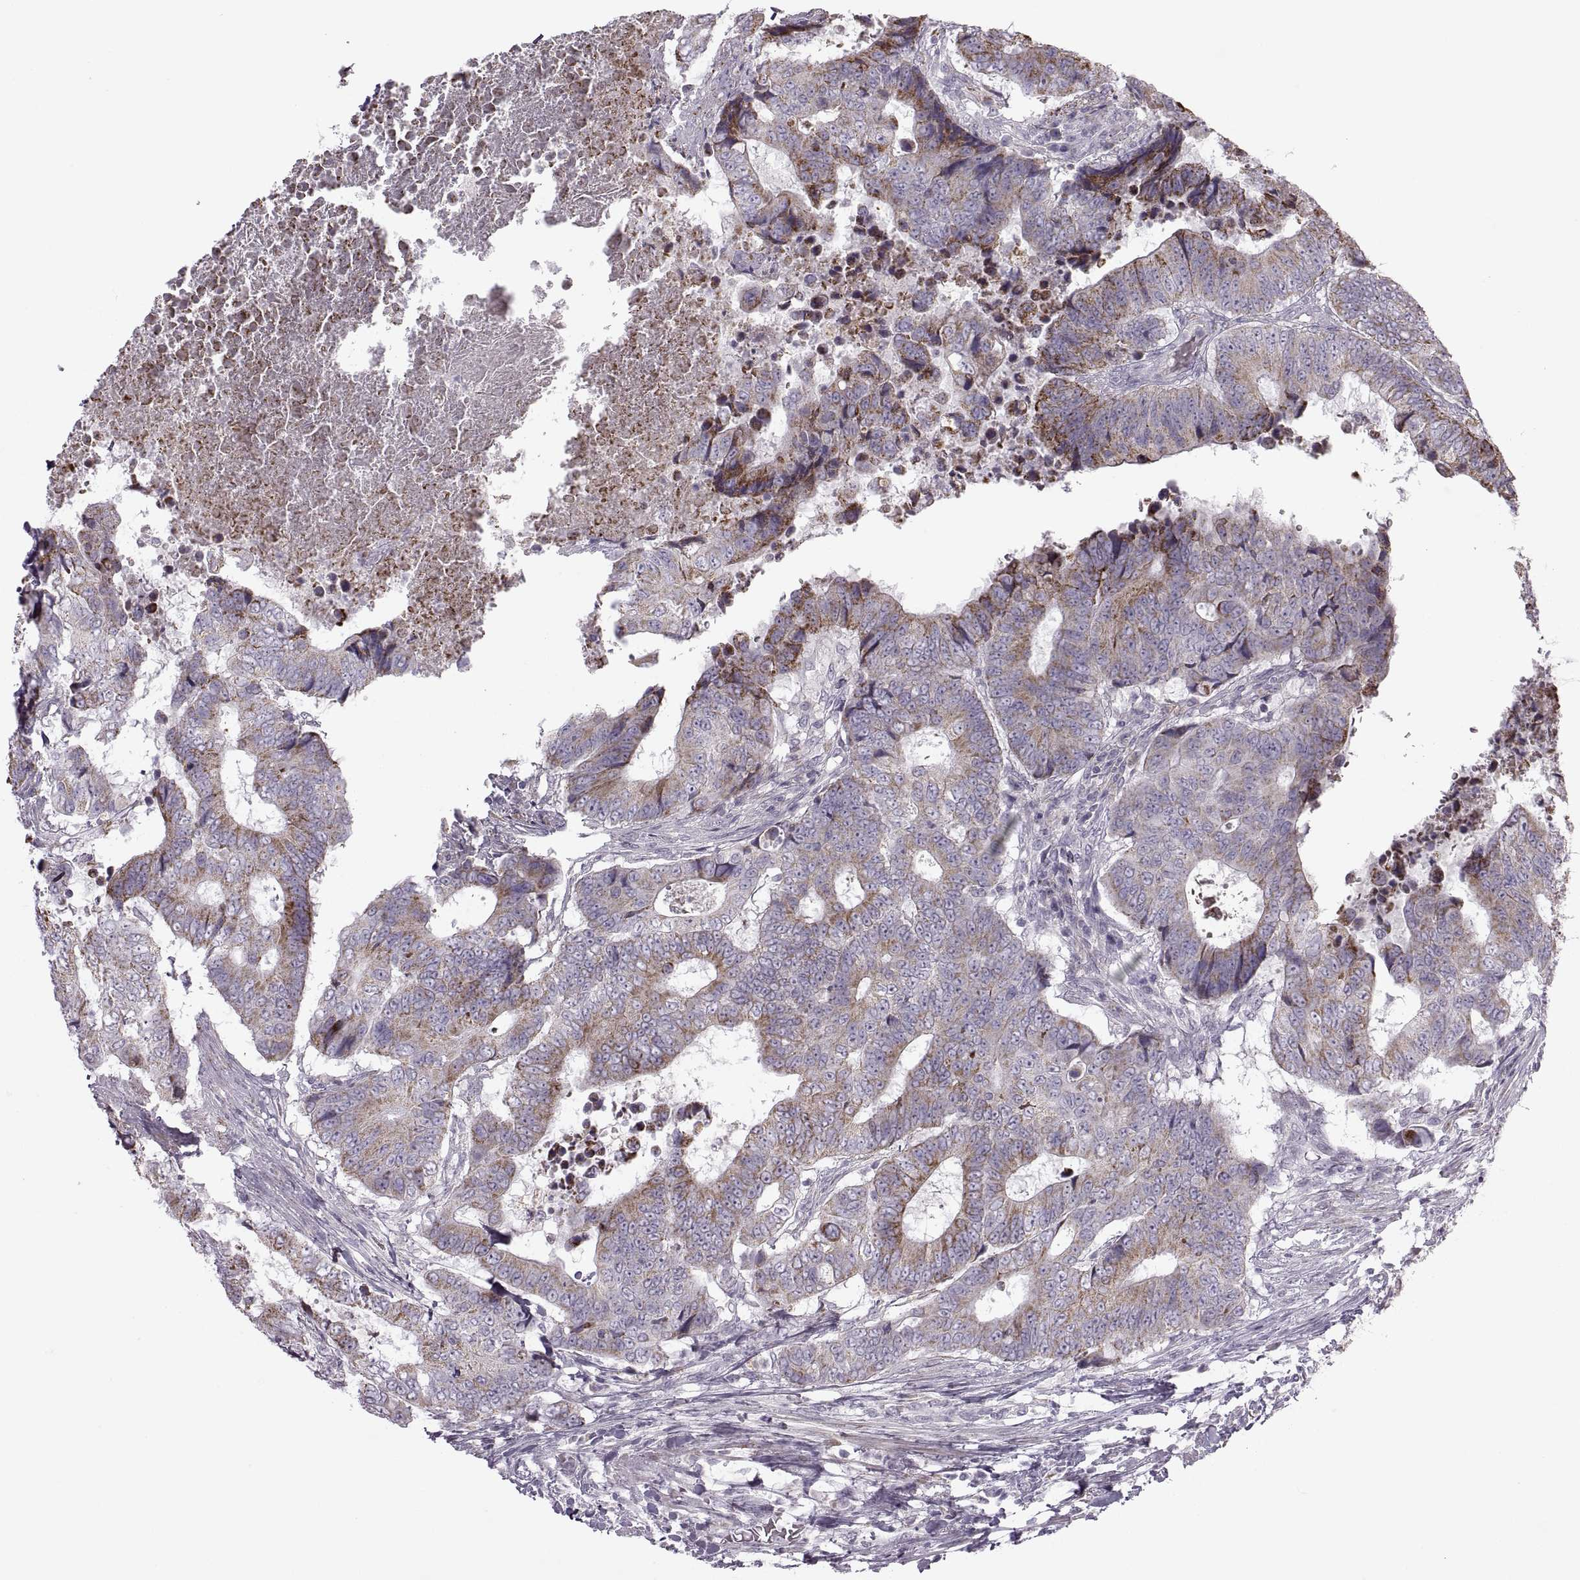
{"staining": {"intensity": "moderate", "quantity": ">75%", "location": "cytoplasmic/membranous"}, "tissue": "colorectal cancer", "cell_type": "Tumor cells", "image_type": "cancer", "snomed": [{"axis": "morphology", "description": "Adenocarcinoma, NOS"}, {"axis": "topography", "description": "Colon"}], "caption": "Human colorectal adenocarcinoma stained with a protein marker exhibits moderate staining in tumor cells.", "gene": "PIERCE1", "patient": {"sex": "female", "age": 48}}